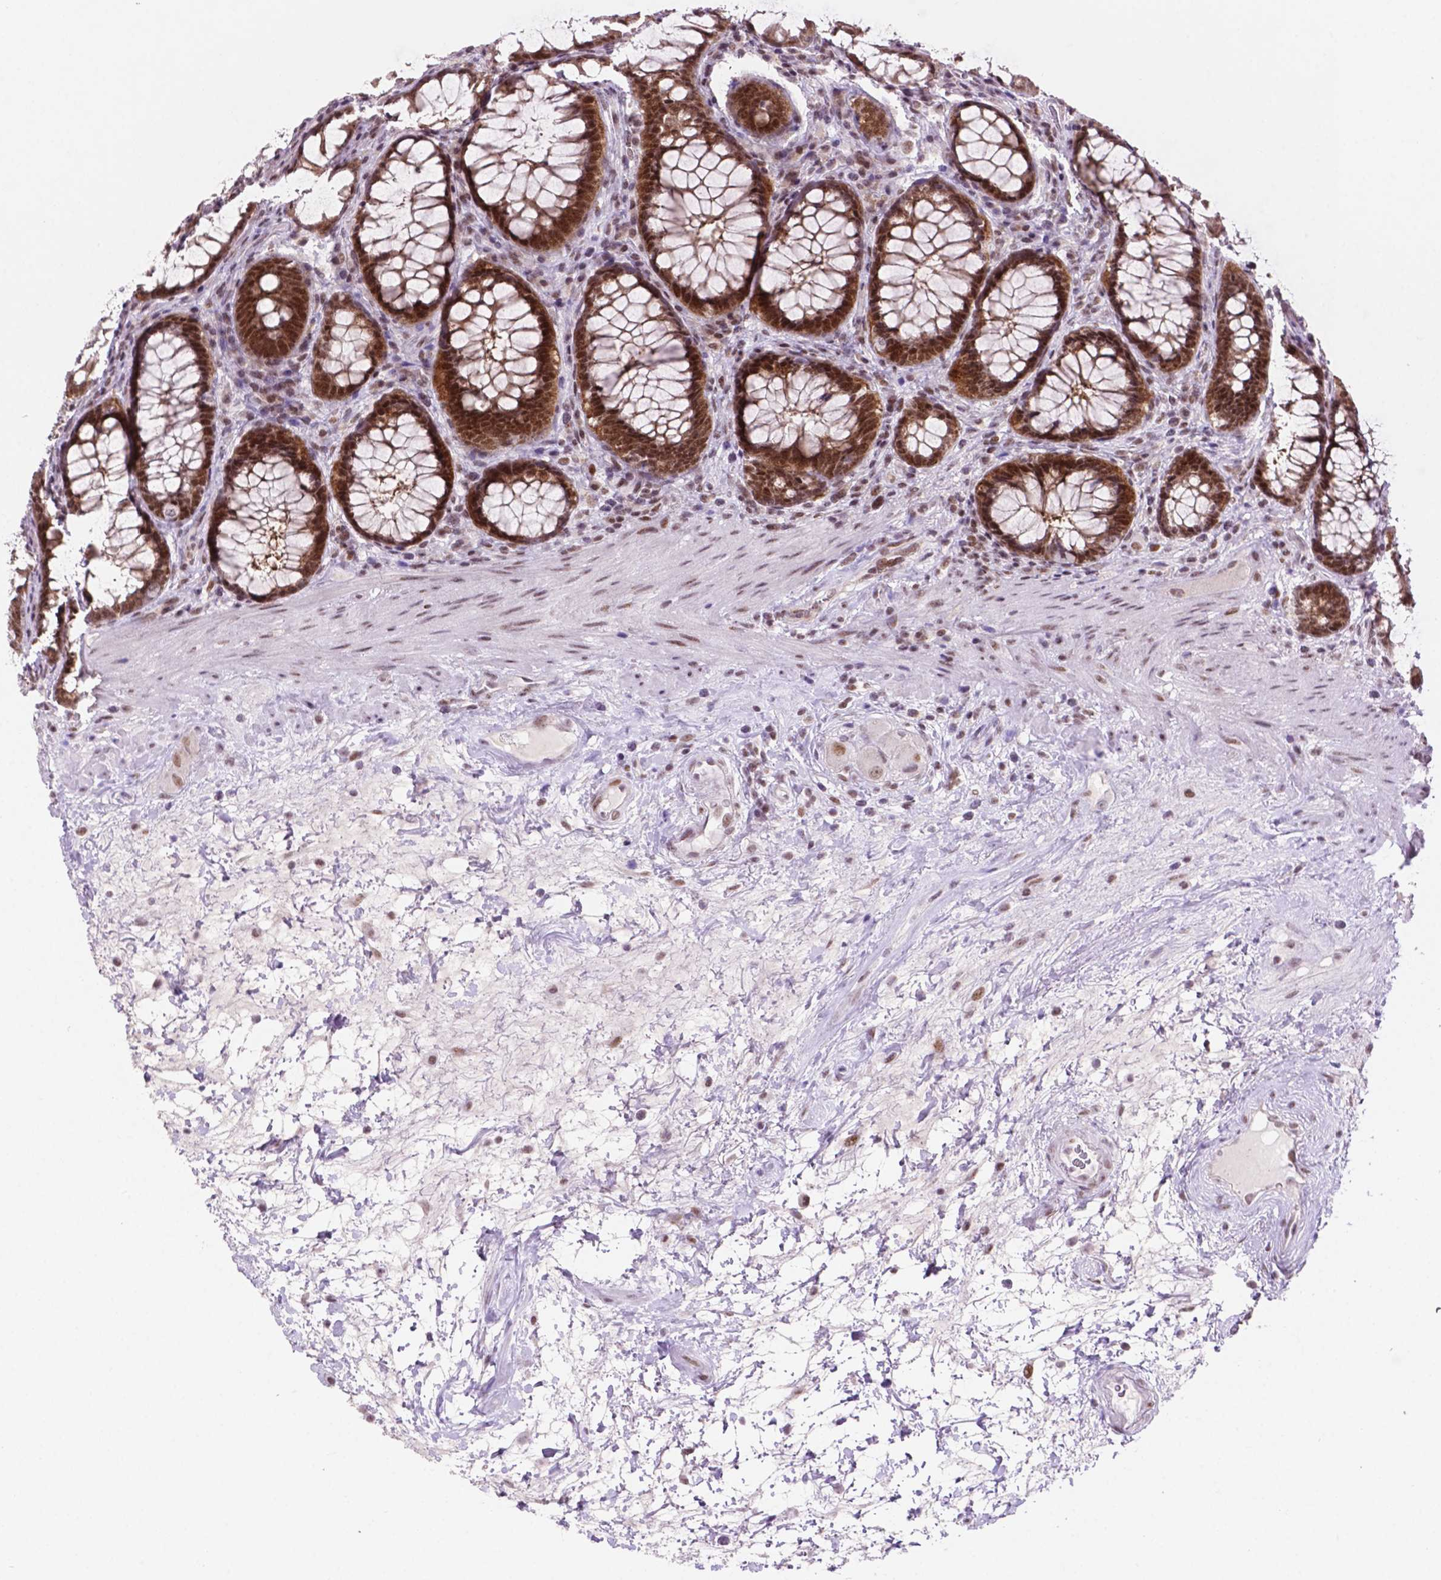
{"staining": {"intensity": "strong", "quantity": ">75%", "location": "nuclear"}, "tissue": "rectum", "cell_type": "Glandular cells", "image_type": "normal", "snomed": [{"axis": "morphology", "description": "Normal tissue, NOS"}, {"axis": "topography", "description": "Rectum"}], "caption": "Immunohistochemical staining of unremarkable rectum shows high levels of strong nuclear expression in approximately >75% of glandular cells. The protein of interest is stained brown, and the nuclei are stained in blue (DAB IHC with brightfield microscopy, high magnification).", "gene": "NCOR1", "patient": {"sex": "male", "age": 72}}